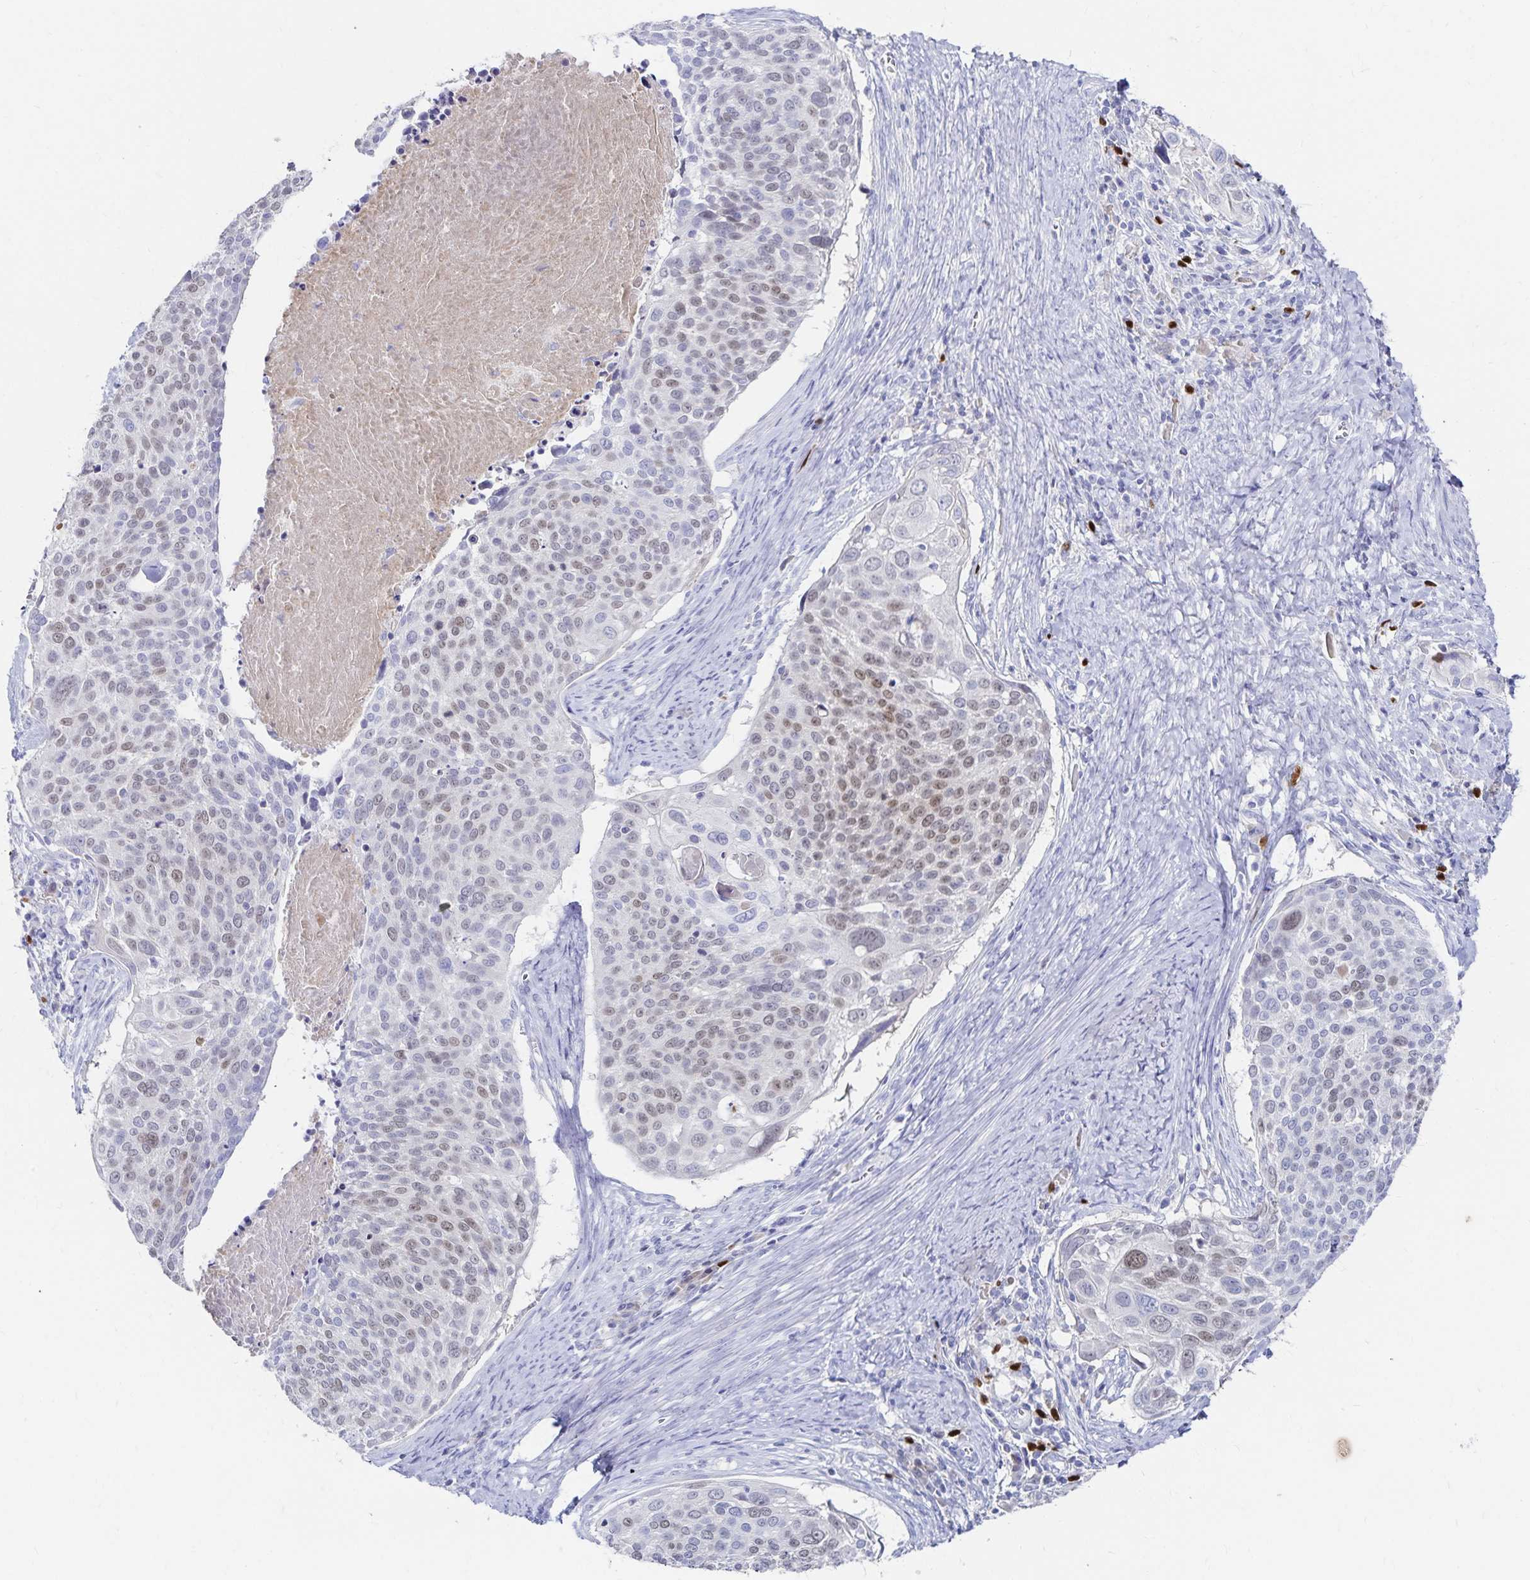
{"staining": {"intensity": "moderate", "quantity": "25%-75%", "location": "nuclear"}, "tissue": "cervical cancer", "cell_type": "Tumor cells", "image_type": "cancer", "snomed": [{"axis": "morphology", "description": "Squamous cell carcinoma, NOS"}, {"axis": "topography", "description": "Cervix"}], "caption": "Tumor cells reveal medium levels of moderate nuclear staining in about 25%-75% of cells in human cervical cancer (squamous cell carcinoma). The protein of interest is stained brown, and the nuclei are stained in blue (DAB (3,3'-diaminobenzidine) IHC with brightfield microscopy, high magnification).", "gene": "PAX5", "patient": {"sex": "female", "age": 39}}